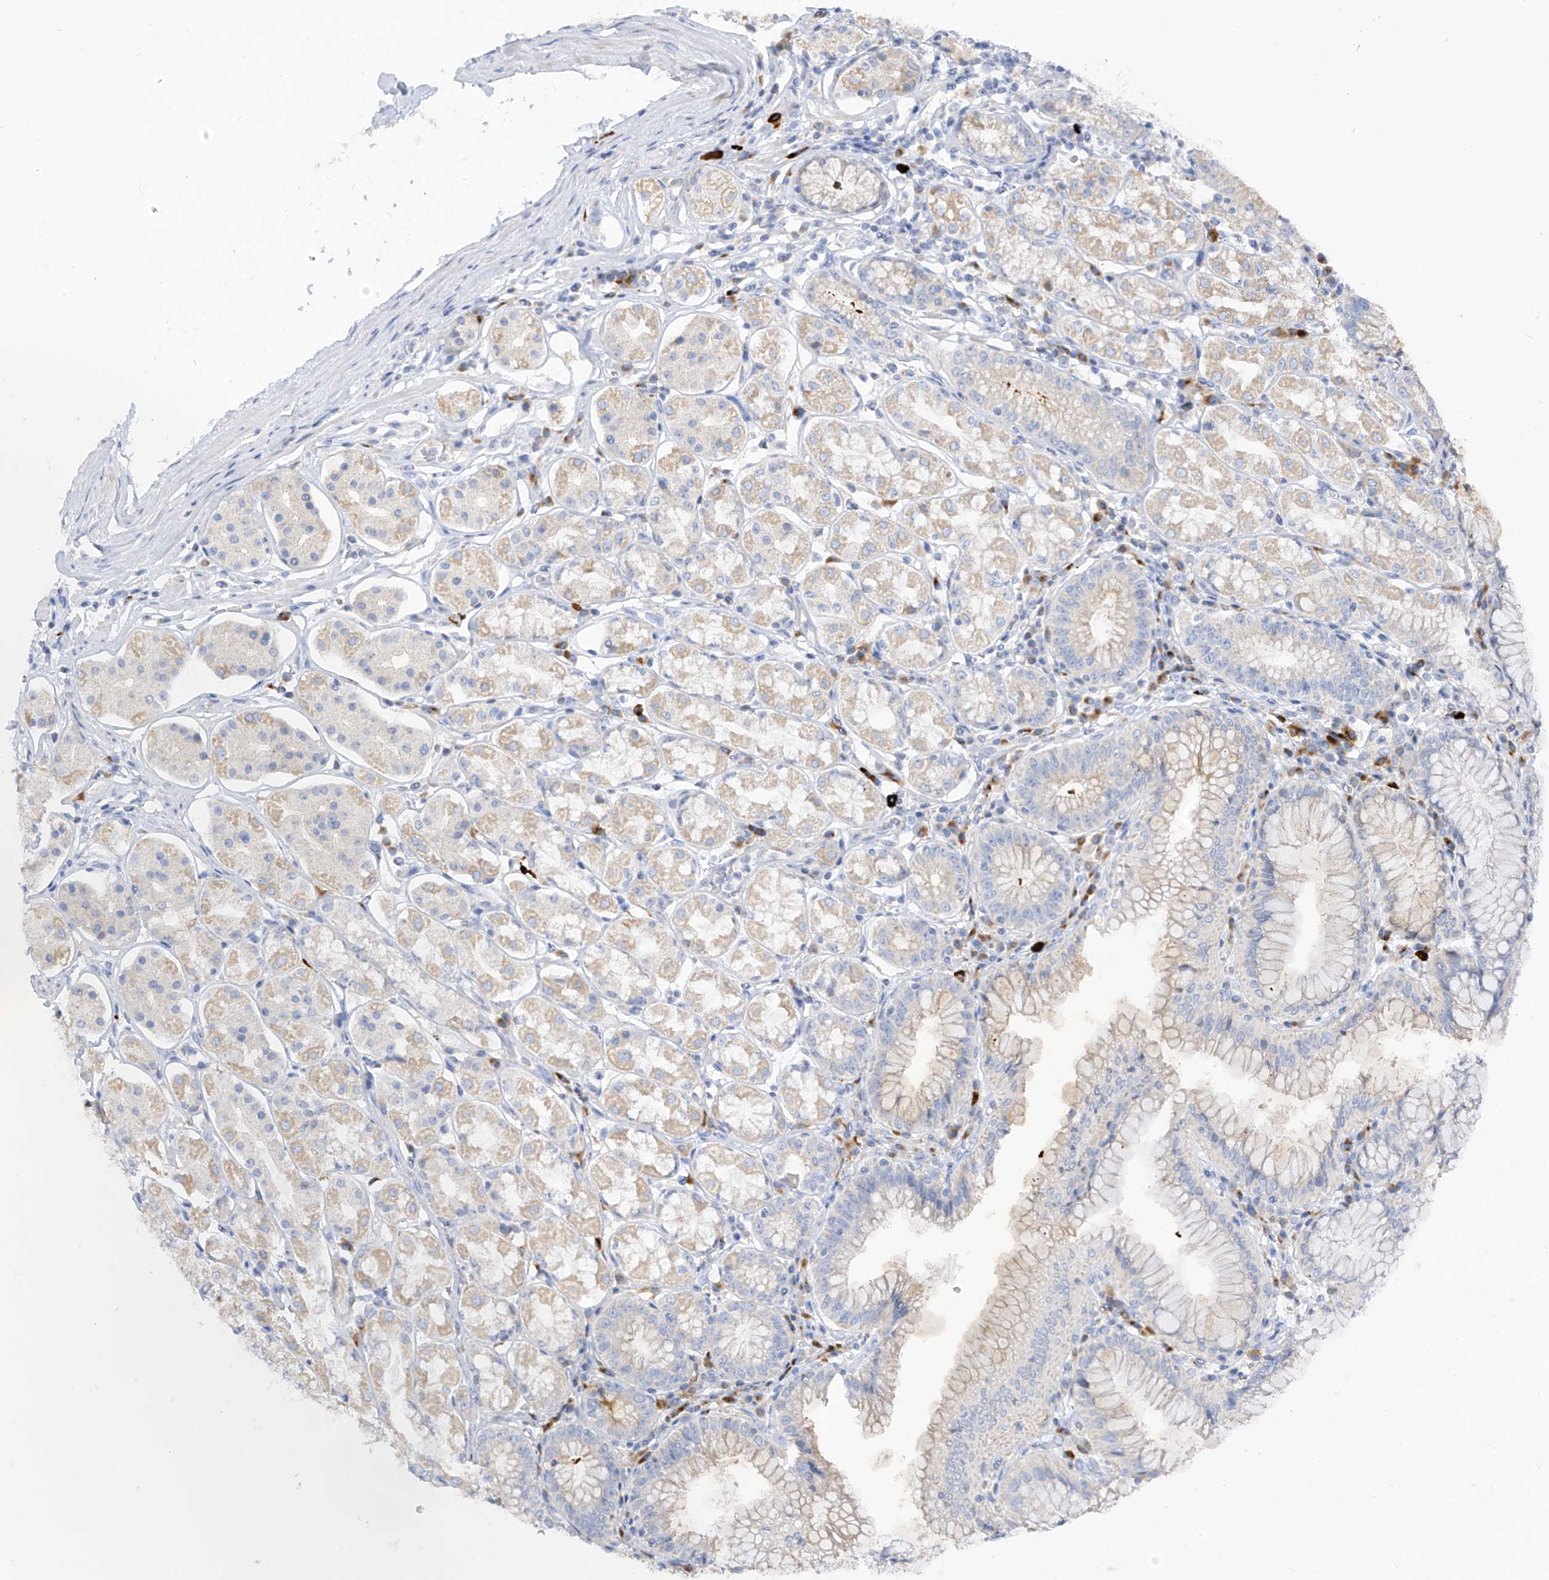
{"staining": {"intensity": "negative", "quantity": "none", "location": "none"}, "tissue": "stomach", "cell_type": "Glandular cells", "image_type": "normal", "snomed": [{"axis": "morphology", "description": "Normal tissue, NOS"}, {"axis": "topography", "description": "Stomach, lower"}], "caption": "This histopathology image is of unremarkable stomach stained with immunohistochemistry (IHC) to label a protein in brown with the nuclei are counter-stained blue. There is no positivity in glandular cells.", "gene": "ZNF404", "patient": {"sex": "female", "age": 56}}